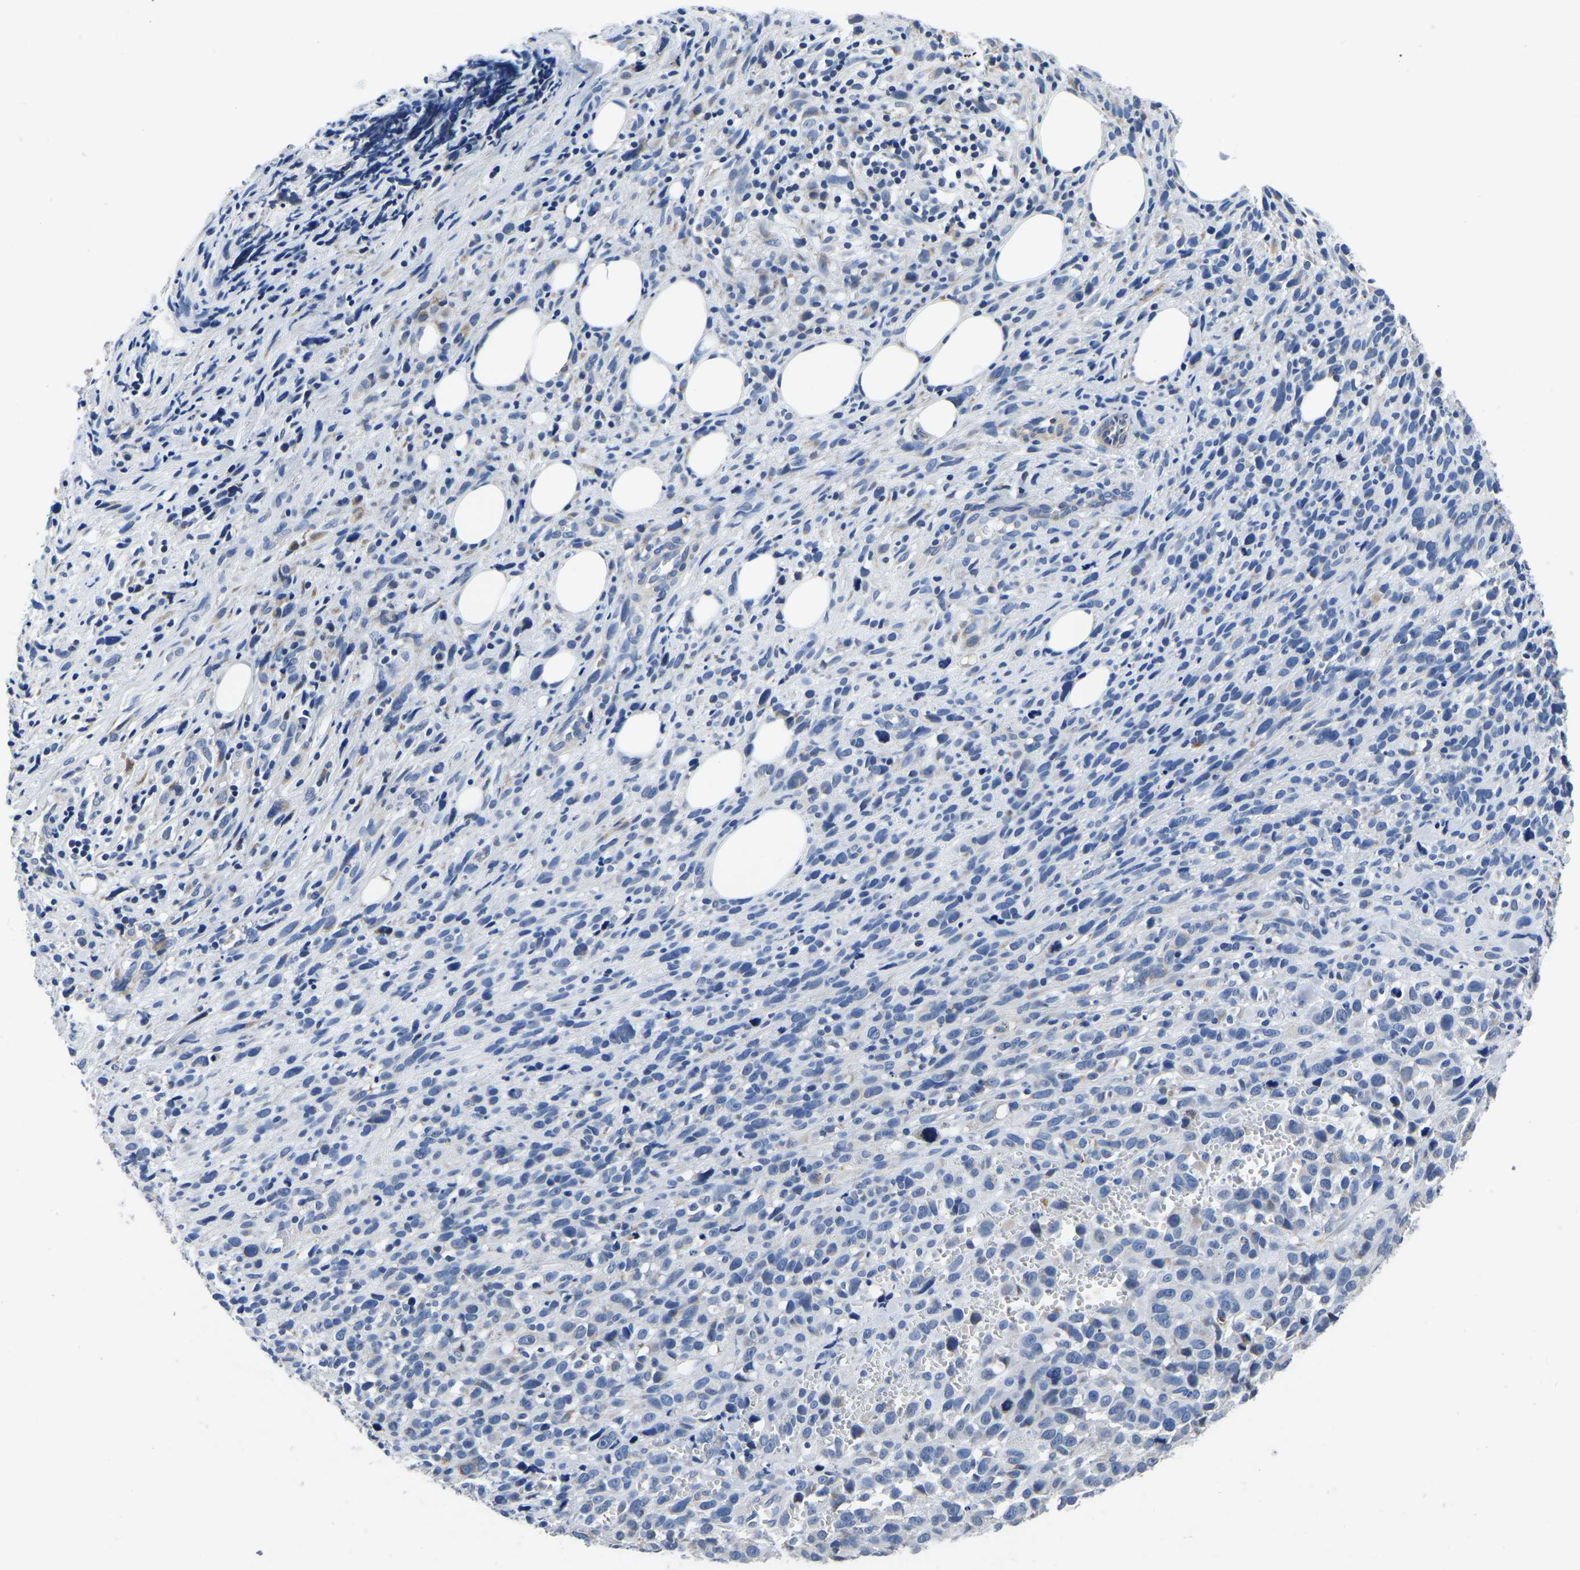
{"staining": {"intensity": "negative", "quantity": "none", "location": "none"}, "tissue": "melanoma", "cell_type": "Tumor cells", "image_type": "cancer", "snomed": [{"axis": "morphology", "description": "Malignant melanoma, NOS"}, {"axis": "topography", "description": "Skin"}], "caption": "Melanoma was stained to show a protein in brown. There is no significant positivity in tumor cells. (Immunohistochemistry, brightfield microscopy, high magnification).", "gene": "FGD5", "patient": {"sex": "female", "age": 55}}